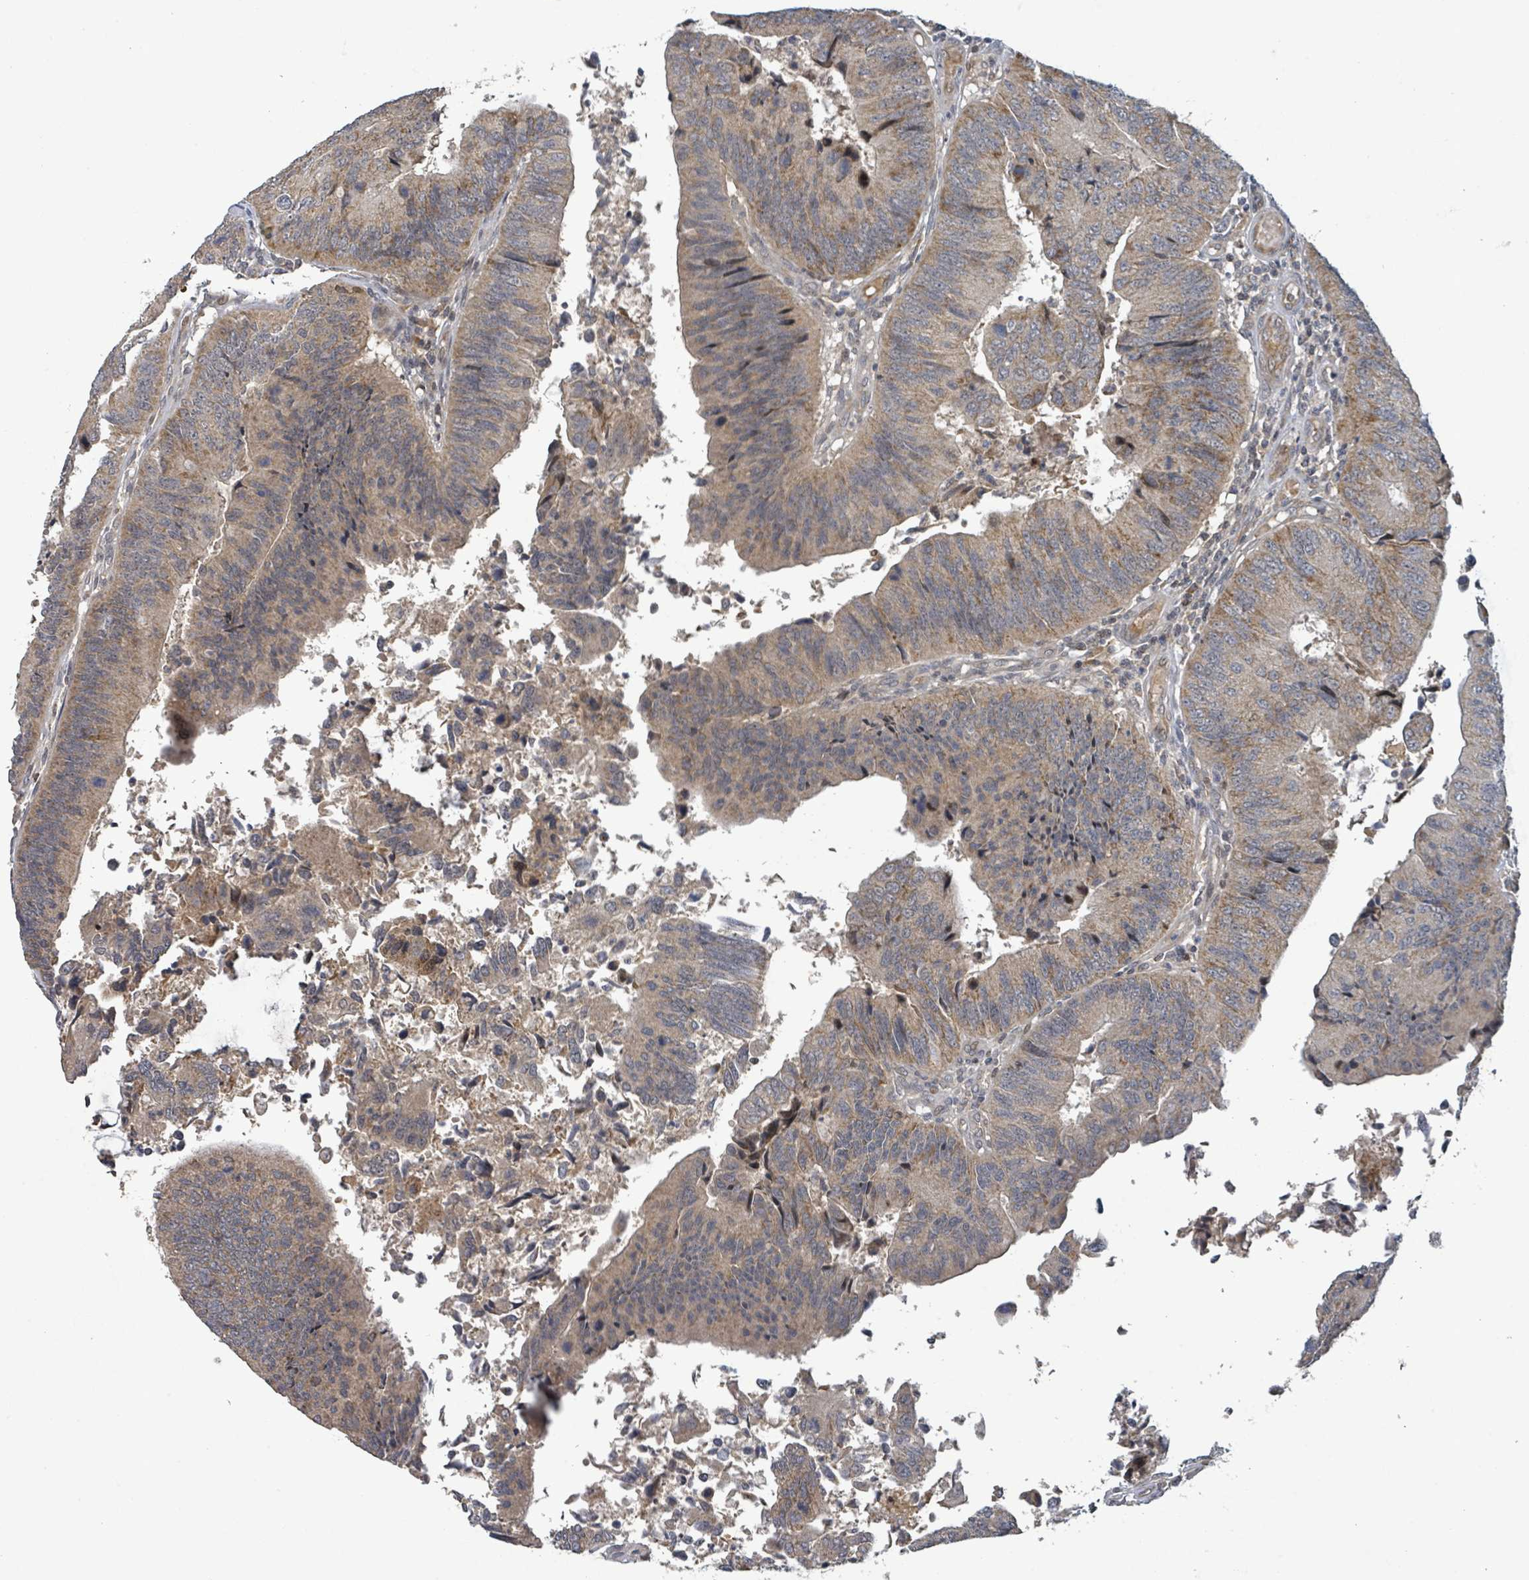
{"staining": {"intensity": "moderate", "quantity": ">75%", "location": "cytoplasmic/membranous"}, "tissue": "colorectal cancer", "cell_type": "Tumor cells", "image_type": "cancer", "snomed": [{"axis": "morphology", "description": "Adenocarcinoma, NOS"}, {"axis": "topography", "description": "Colon"}], "caption": "Tumor cells display medium levels of moderate cytoplasmic/membranous staining in approximately >75% of cells in colorectal cancer.", "gene": "ITGA11", "patient": {"sex": "female", "age": 67}}